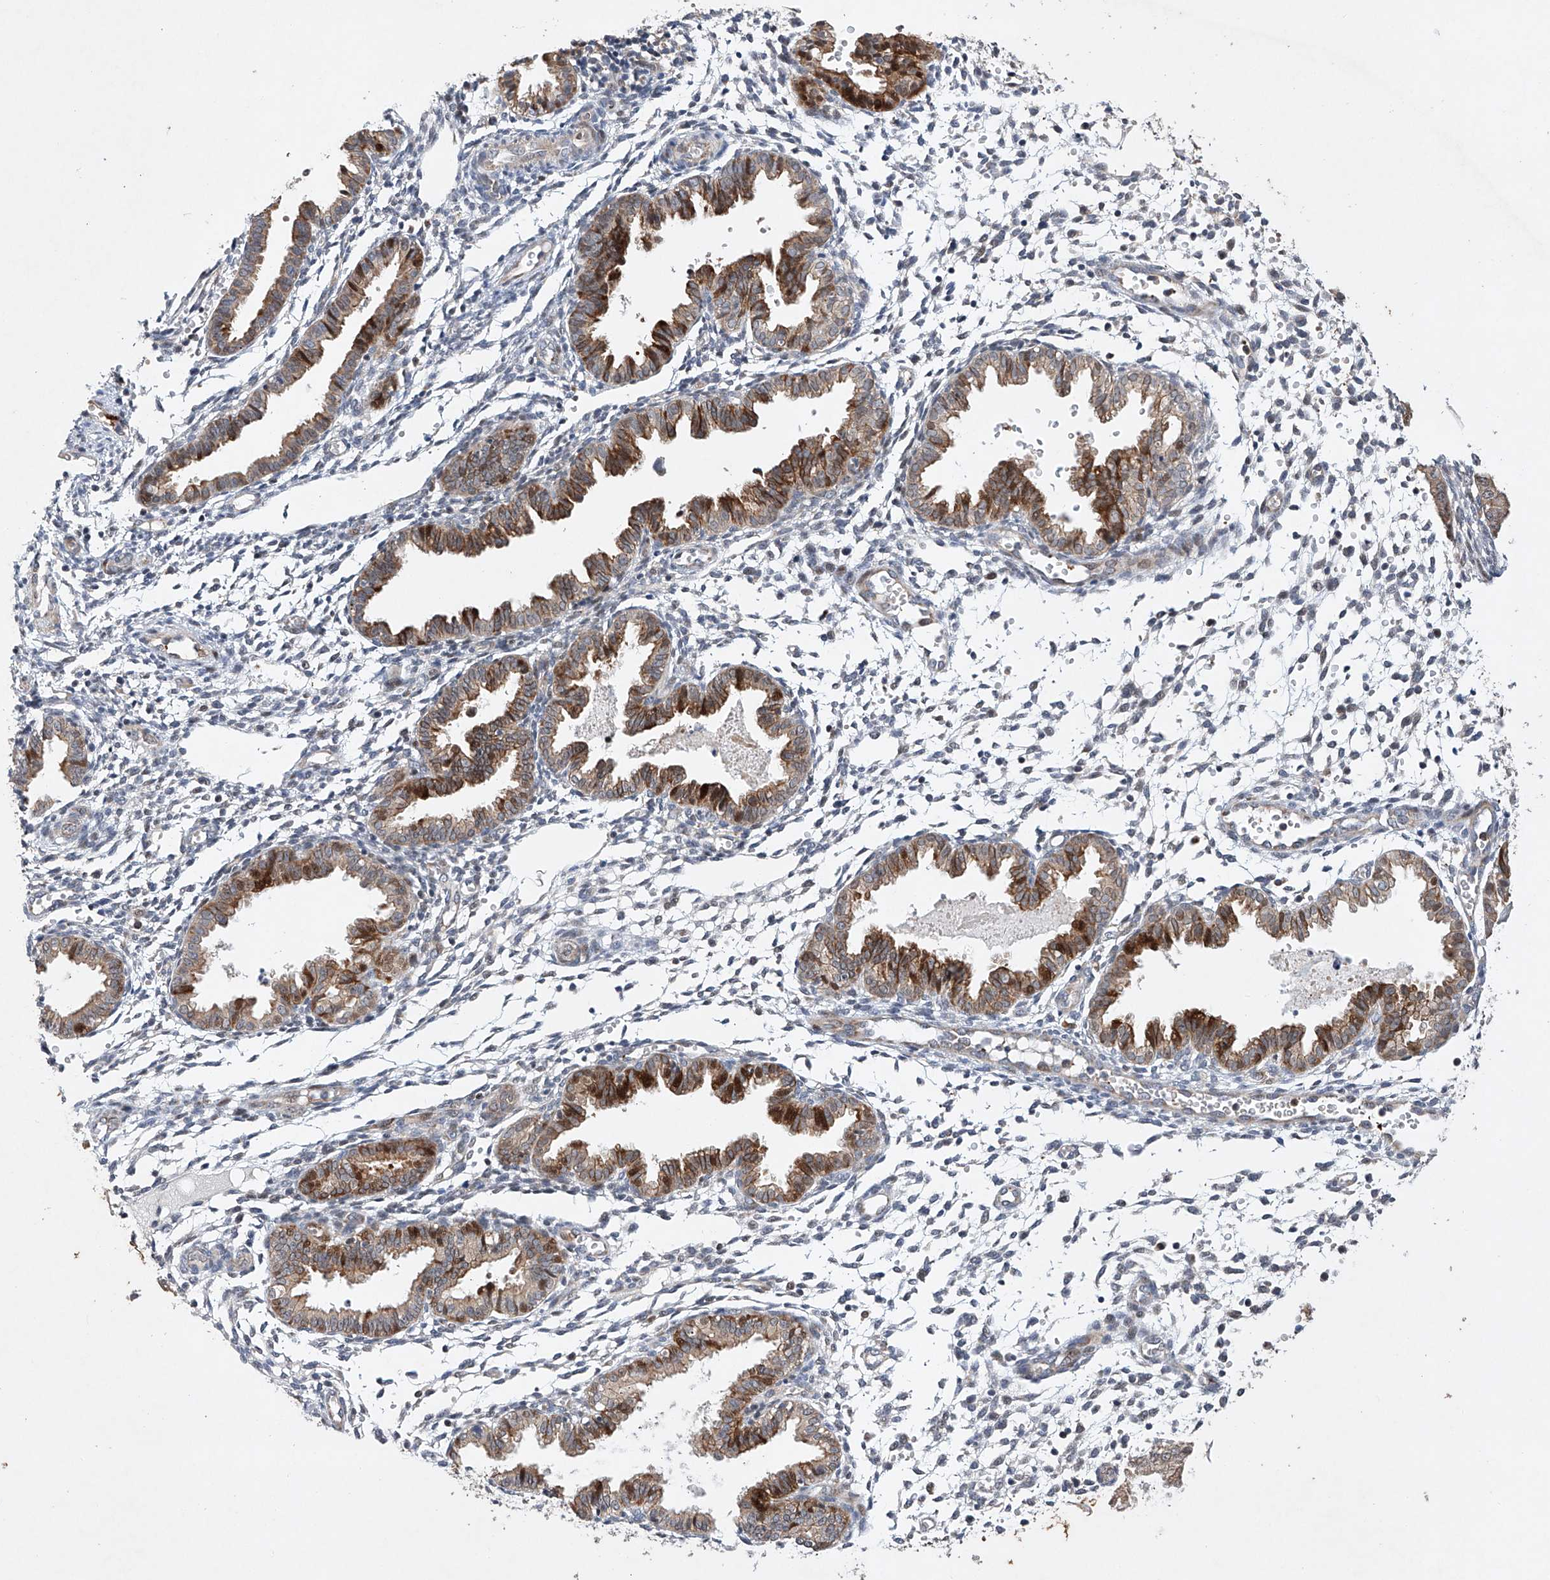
{"staining": {"intensity": "negative", "quantity": "none", "location": "none"}, "tissue": "endometrium", "cell_type": "Cells in endometrial stroma", "image_type": "normal", "snomed": [{"axis": "morphology", "description": "Normal tissue, NOS"}, {"axis": "topography", "description": "Endometrium"}], "caption": "DAB (3,3'-diaminobenzidine) immunohistochemical staining of normal human endometrium shows no significant positivity in cells in endometrial stroma.", "gene": "AFG1L", "patient": {"sex": "female", "age": 33}}